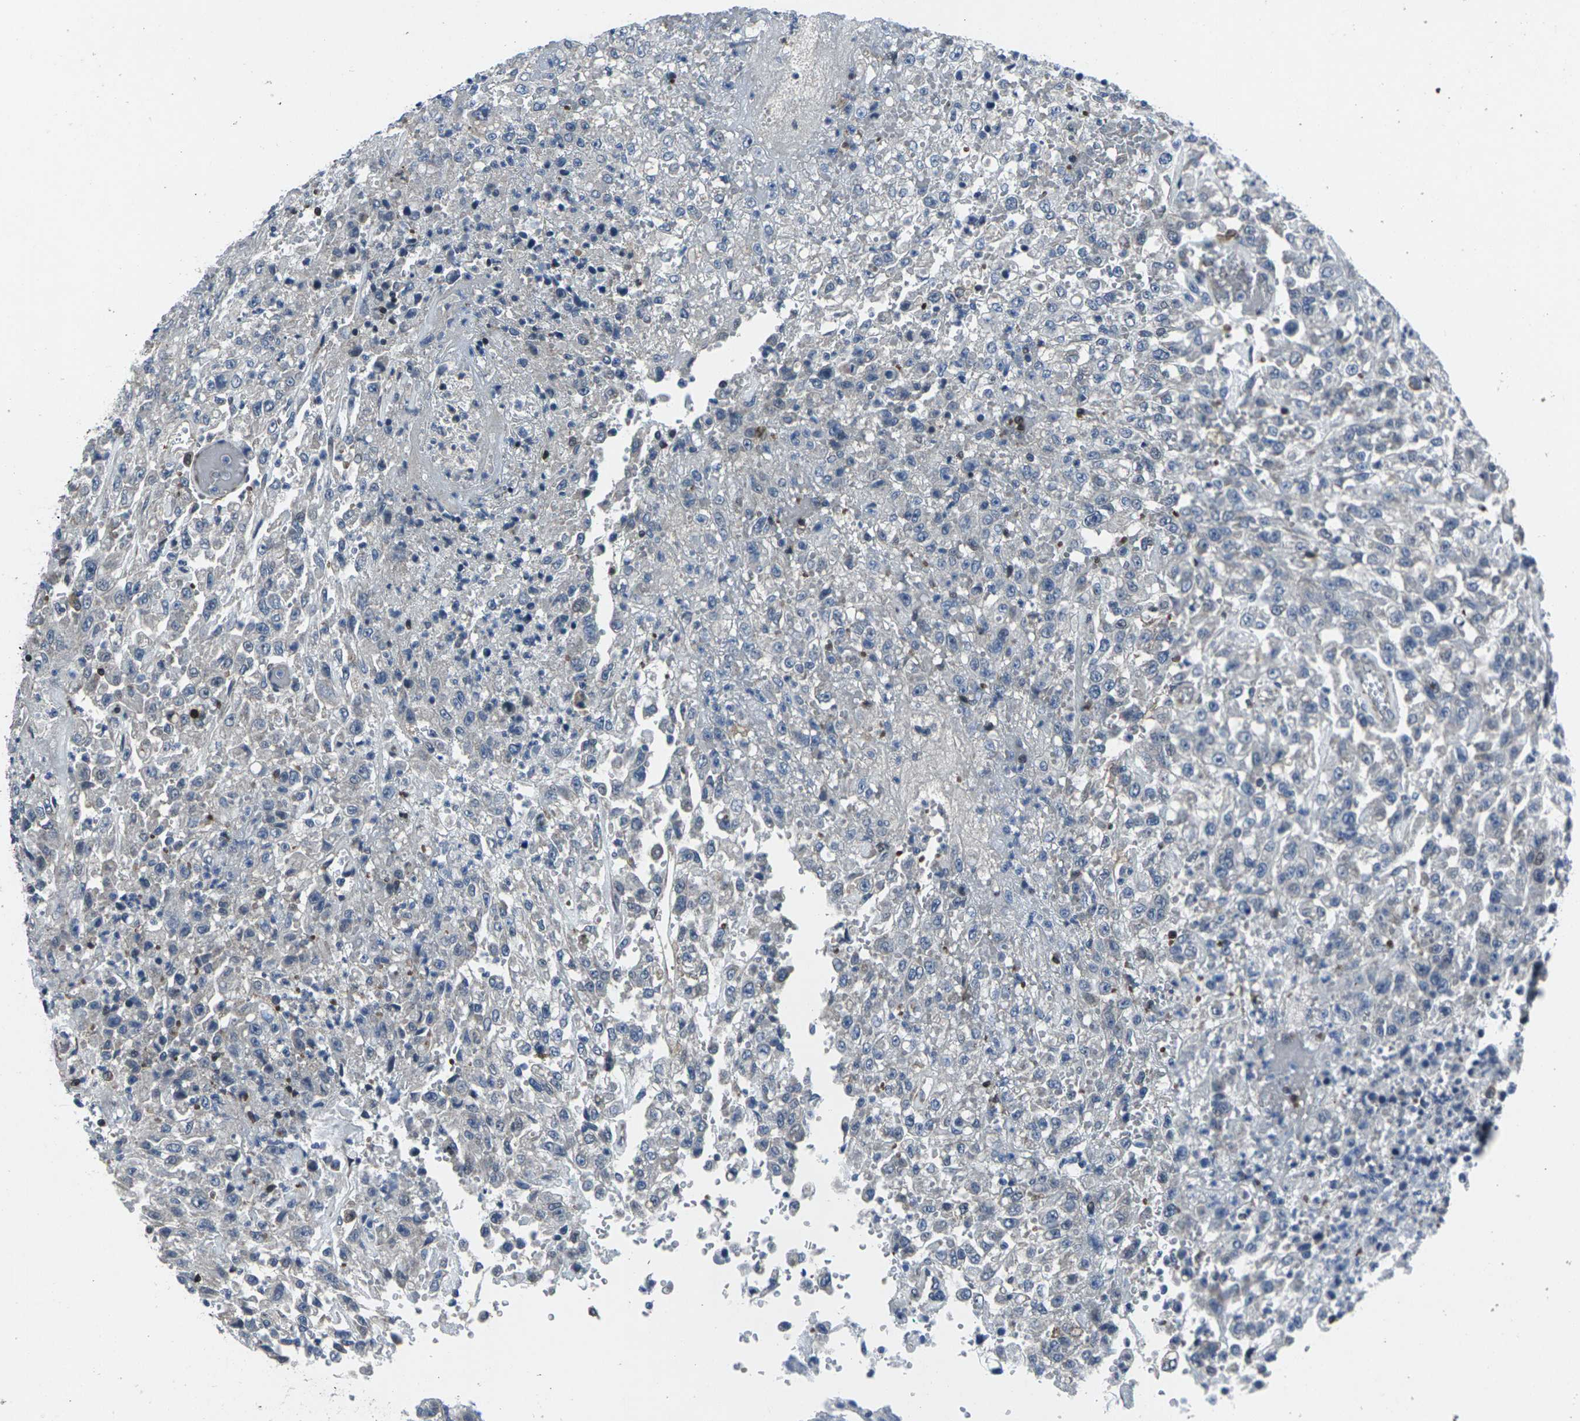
{"staining": {"intensity": "negative", "quantity": "none", "location": "none"}, "tissue": "urothelial cancer", "cell_type": "Tumor cells", "image_type": "cancer", "snomed": [{"axis": "morphology", "description": "Urothelial carcinoma, High grade"}, {"axis": "topography", "description": "Urinary bladder"}], "caption": "DAB (3,3'-diaminobenzidine) immunohistochemical staining of human urothelial cancer exhibits no significant staining in tumor cells. (DAB (3,3'-diaminobenzidine) immunohistochemistry (IHC) visualized using brightfield microscopy, high magnification).", "gene": "STAT4", "patient": {"sex": "male", "age": 46}}